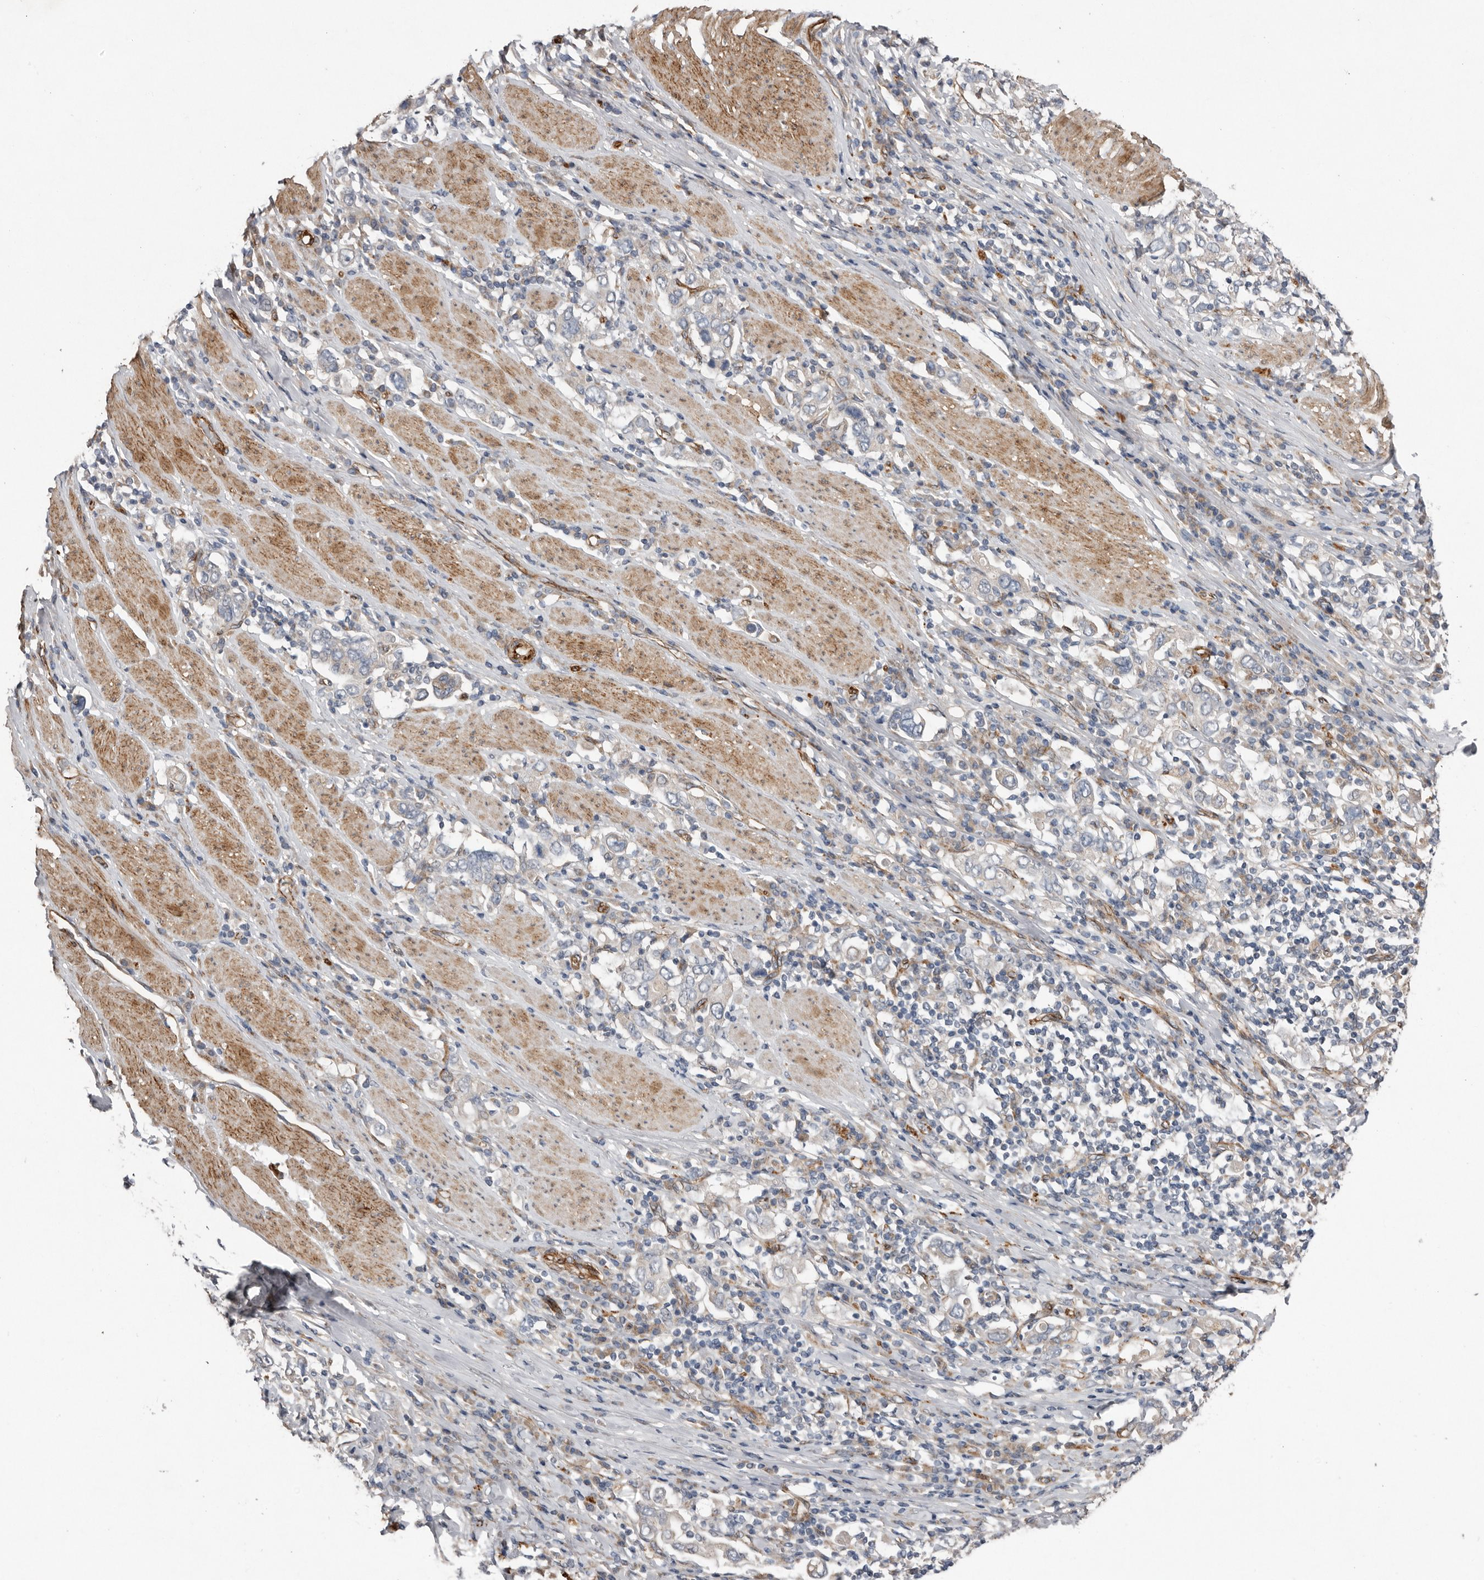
{"staining": {"intensity": "negative", "quantity": "none", "location": "none"}, "tissue": "stomach cancer", "cell_type": "Tumor cells", "image_type": "cancer", "snomed": [{"axis": "morphology", "description": "Adenocarcinoma, NOS"}, {"axis": "topography", "description": "Stomach, upper"}], "caption": "A high-resolution photomicrograph shows IHC staining of adenocarcinoma (stomach), which reveals no significant positivity in tumor cells. (DAB (3,3'-diaminobenzidine) immunohistochemistry (IHC), high magnification).", "gene": "RANBP17", "patient": {"sex": "male", "age": 62}}